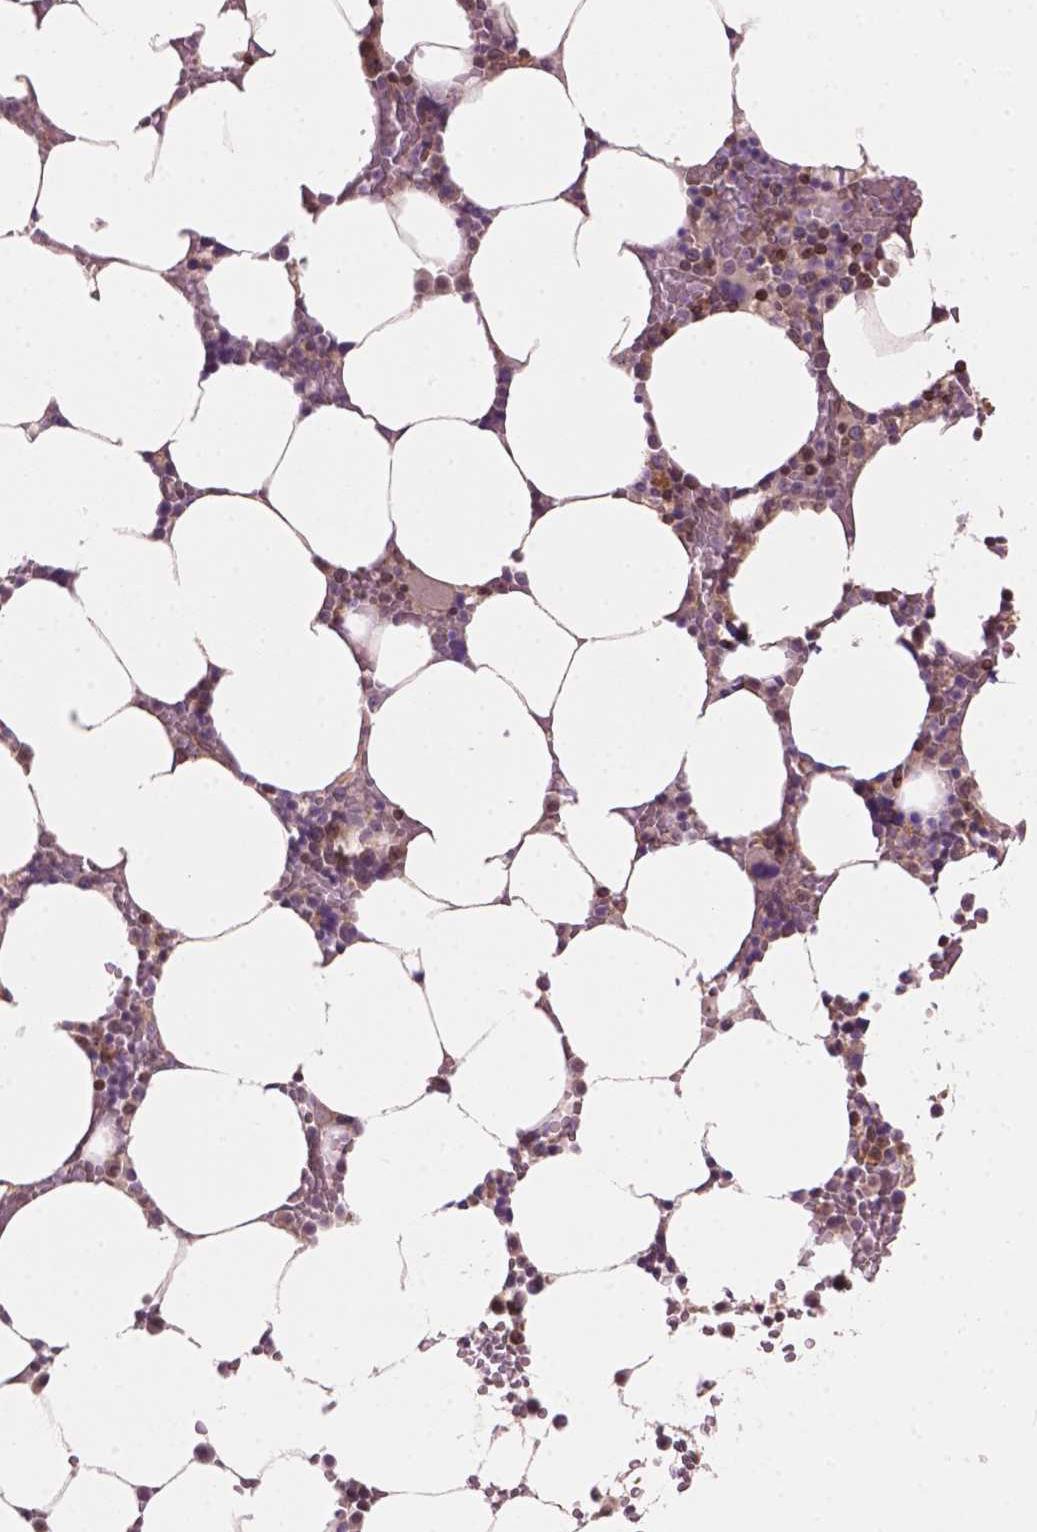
{"staining": {"intensity": "moderate", "quantity": "25%-75%", "location": "nuclear"}, "tissue": "bone marrow", "cell_type": "Hematopoietic cells", "image_type": "normal", "snomed": [{"axis": "morphology", "description": "Normal tissue, NOS"}, {"axis": "topography", "description": "Bone marrow"}], "caption": "Immunohistochemistry (IHC) photomicrograph of benign bone marrow stained for a protein (brown), which exhibits medium levels of moderate nuclear staining in about 25%-75% of hematopoietic cells.", "gene": "SMC2", "patient": {"sex": "female", "age": 52}}